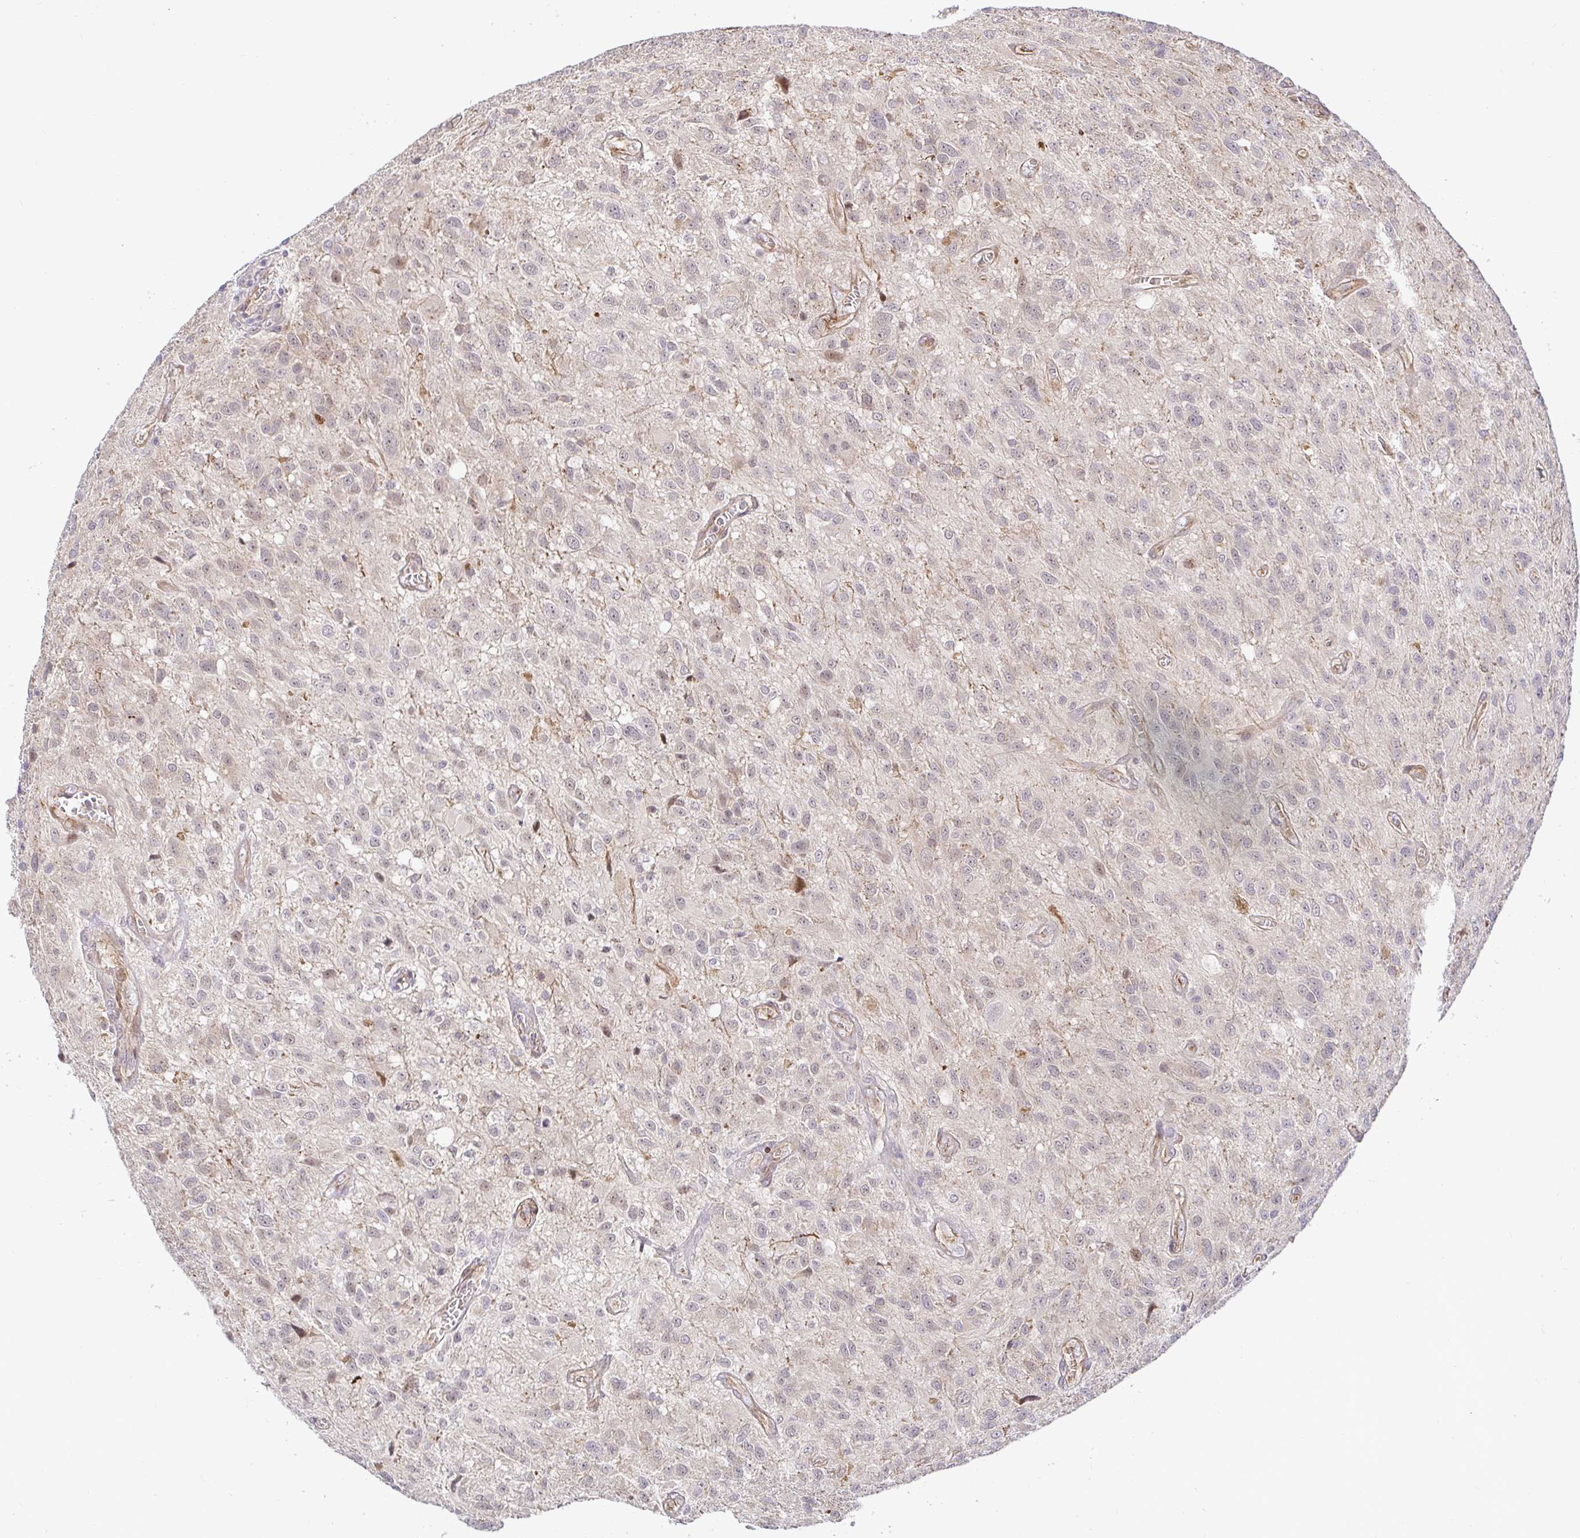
{"staining": {"intensity": "negative", "quantity": "none", "location": "none"}, "tissue": "glioma", "cell_type": "Tumor cells", "image_type": "cancer", "snomed": [{"axis": "morphology", "description": "Glioma, malignant, Low grade"}, {"axis": "topography", "description": "Brain"}], "caption": "Glioma stained for a protein using immunohistochemistry (IHC) demonstrates no positivity tumor cells.", "gene": "TRIM55", "patient": {"sex": "male", "age": 66}}